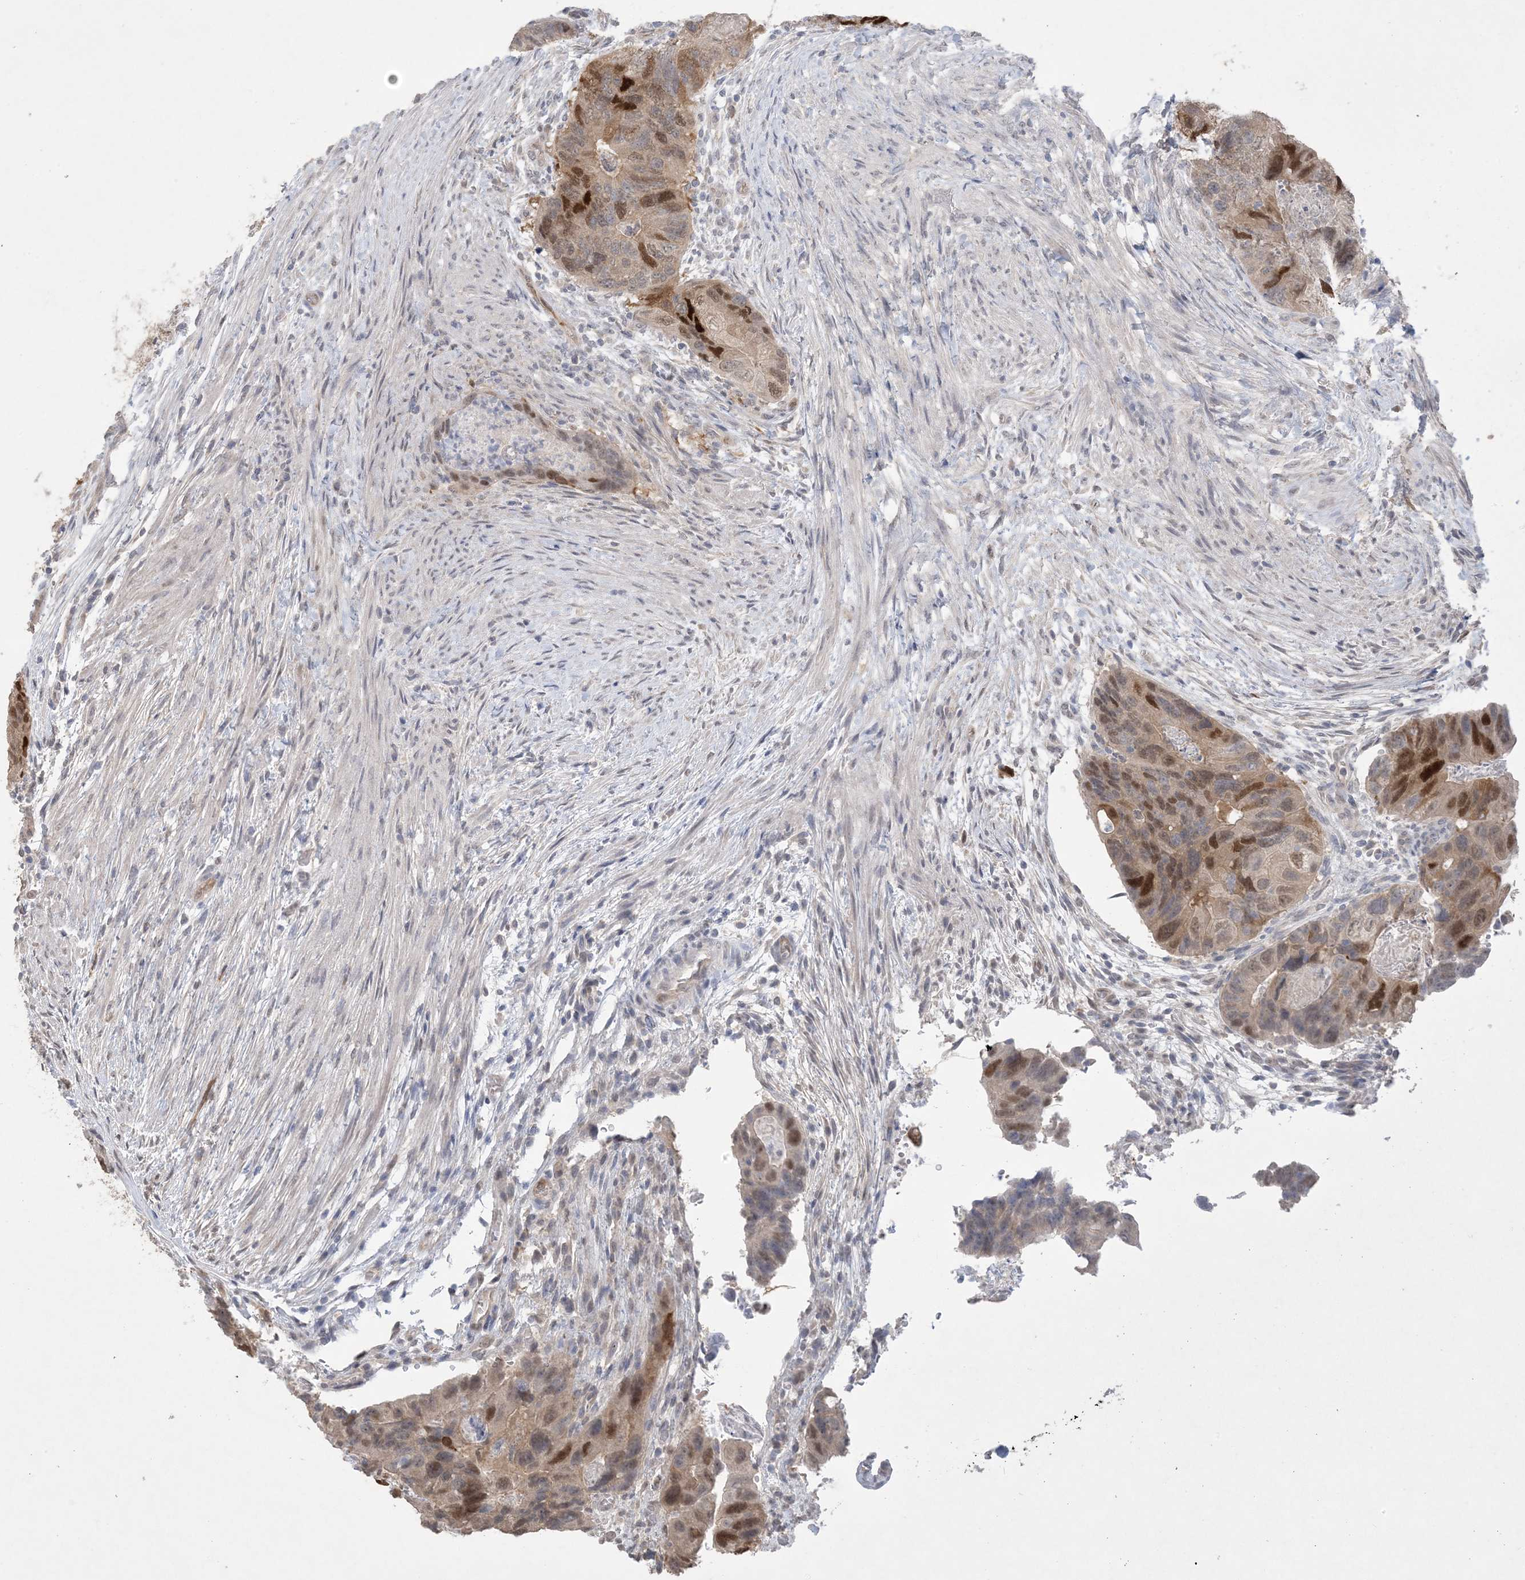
{"staining": {"intensity": "moderate", "quantity": ">75%", "location": "cytoplasmic/membranous,nuclear"}, "tissue": "colorectal cancer", "cell_type": "Tumor cells", "image_type": "cancer", "snomed": [{"axis": "morphology", "description": "Adenocarcinoma, NOS"}, {"axis": "topography", "description": "Rectum"}], "caption": "High-magnification brightfield microscopy of colorectal cancer (adenocarcinoma) stained with DAB (3,3'-diaminobenzidine) (brown) and counterstained with hematoxylin (blue). tumor cells exhibit moderate cytoplasmic/membranous and nuclear staining is appreciated in about>75% of cells. (IHC, brightfield microscopy, high magnification).", "gene": "HMGCS1", "patient": {"sex": "male", "age": 63}}